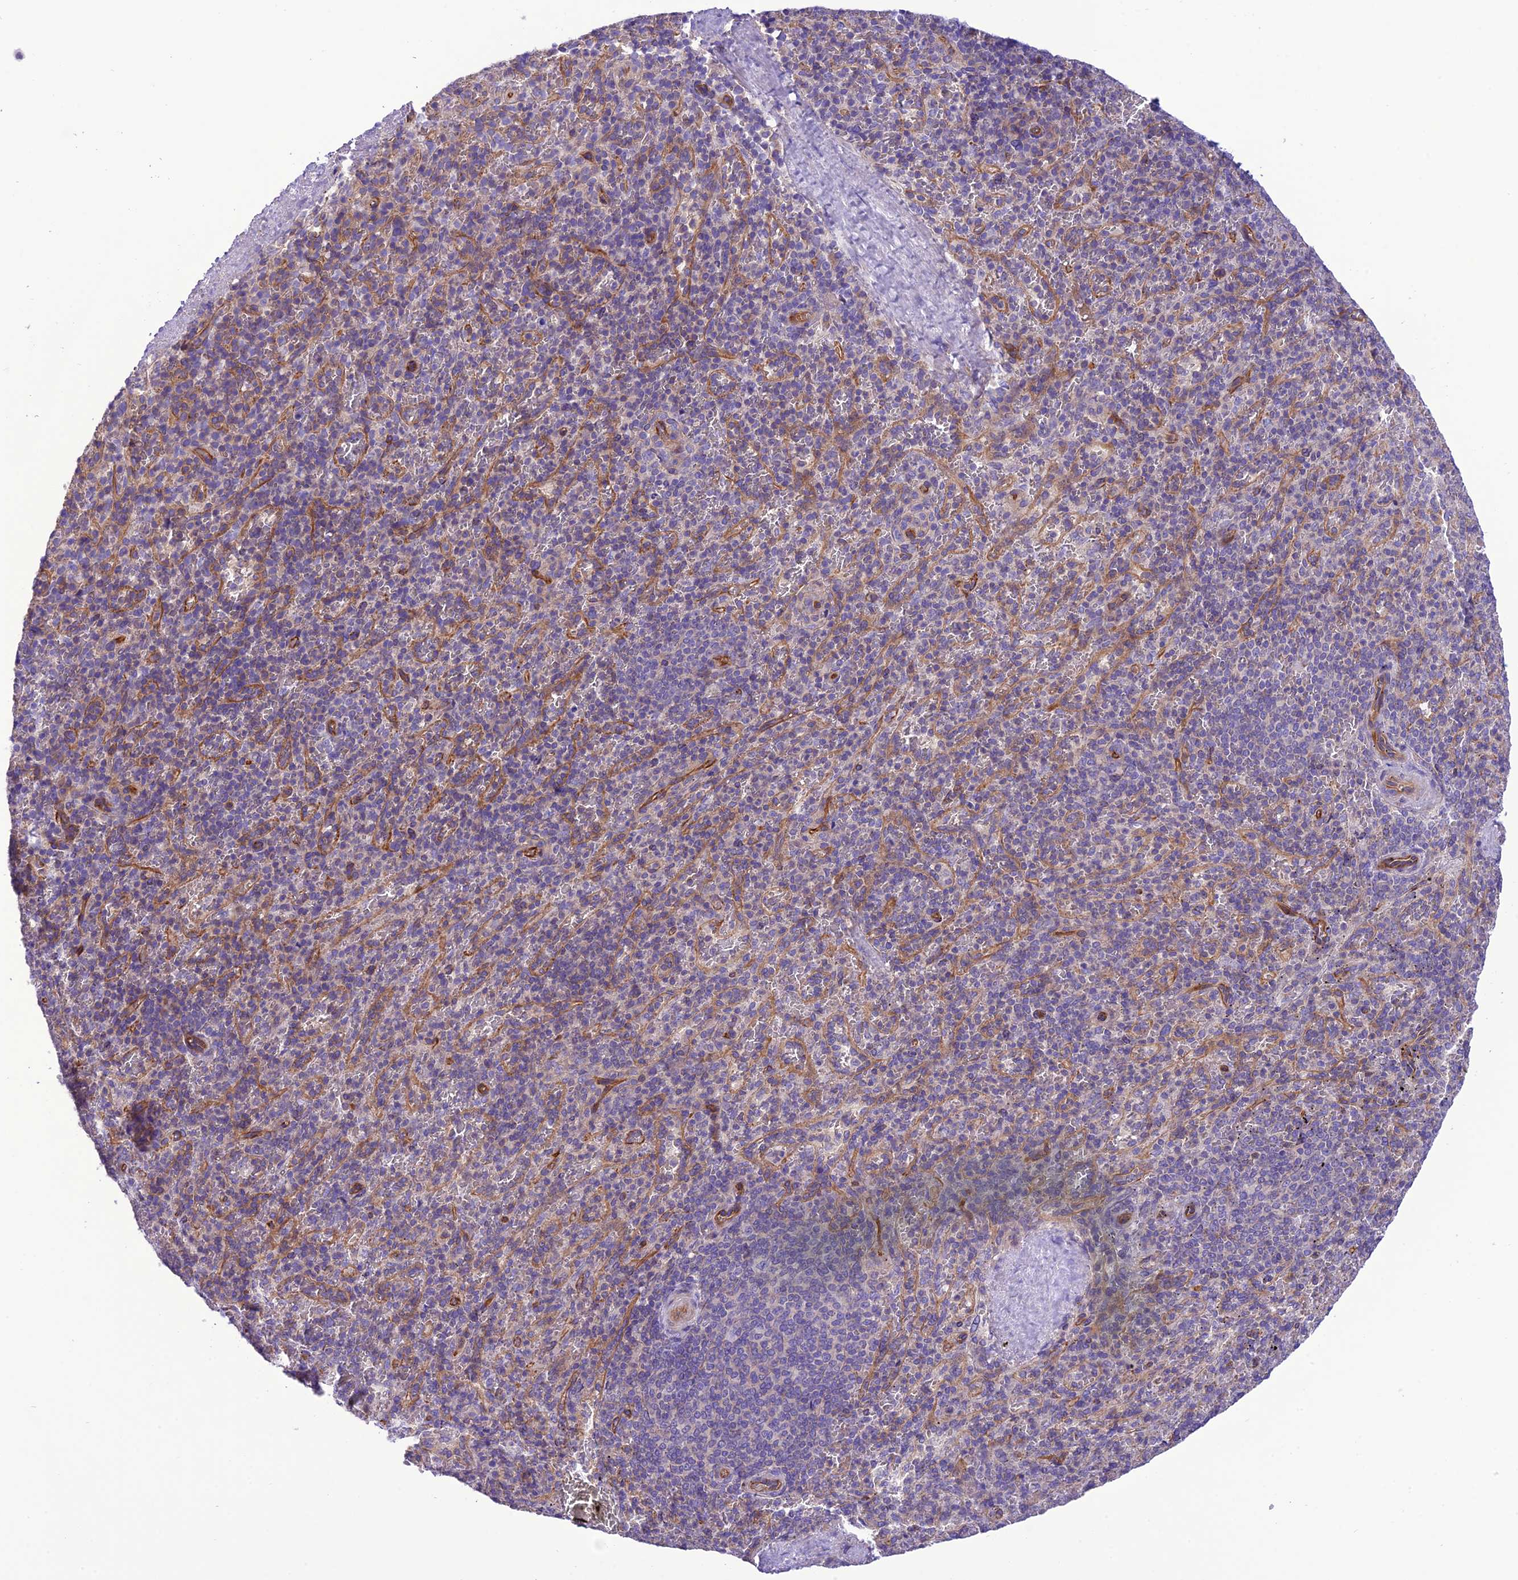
{"staining": {"intensity": "negative", "quantity": "none", "location": "none"}, "tissue": "spleen", "cell_type": "Cells in red pulp", "image_type": "normal", "snomed": [{"axis": "morphology", "description": "Normal tissue, NOS"}, {"axis": "topography", "description": "Spleen"}], "caption": "This is an IHC image of unremarkable human spleen. There is no positivity in cells in red pulp.", "gene": "PPFIA3", "patient": {"sex": "male", "age": 82}}